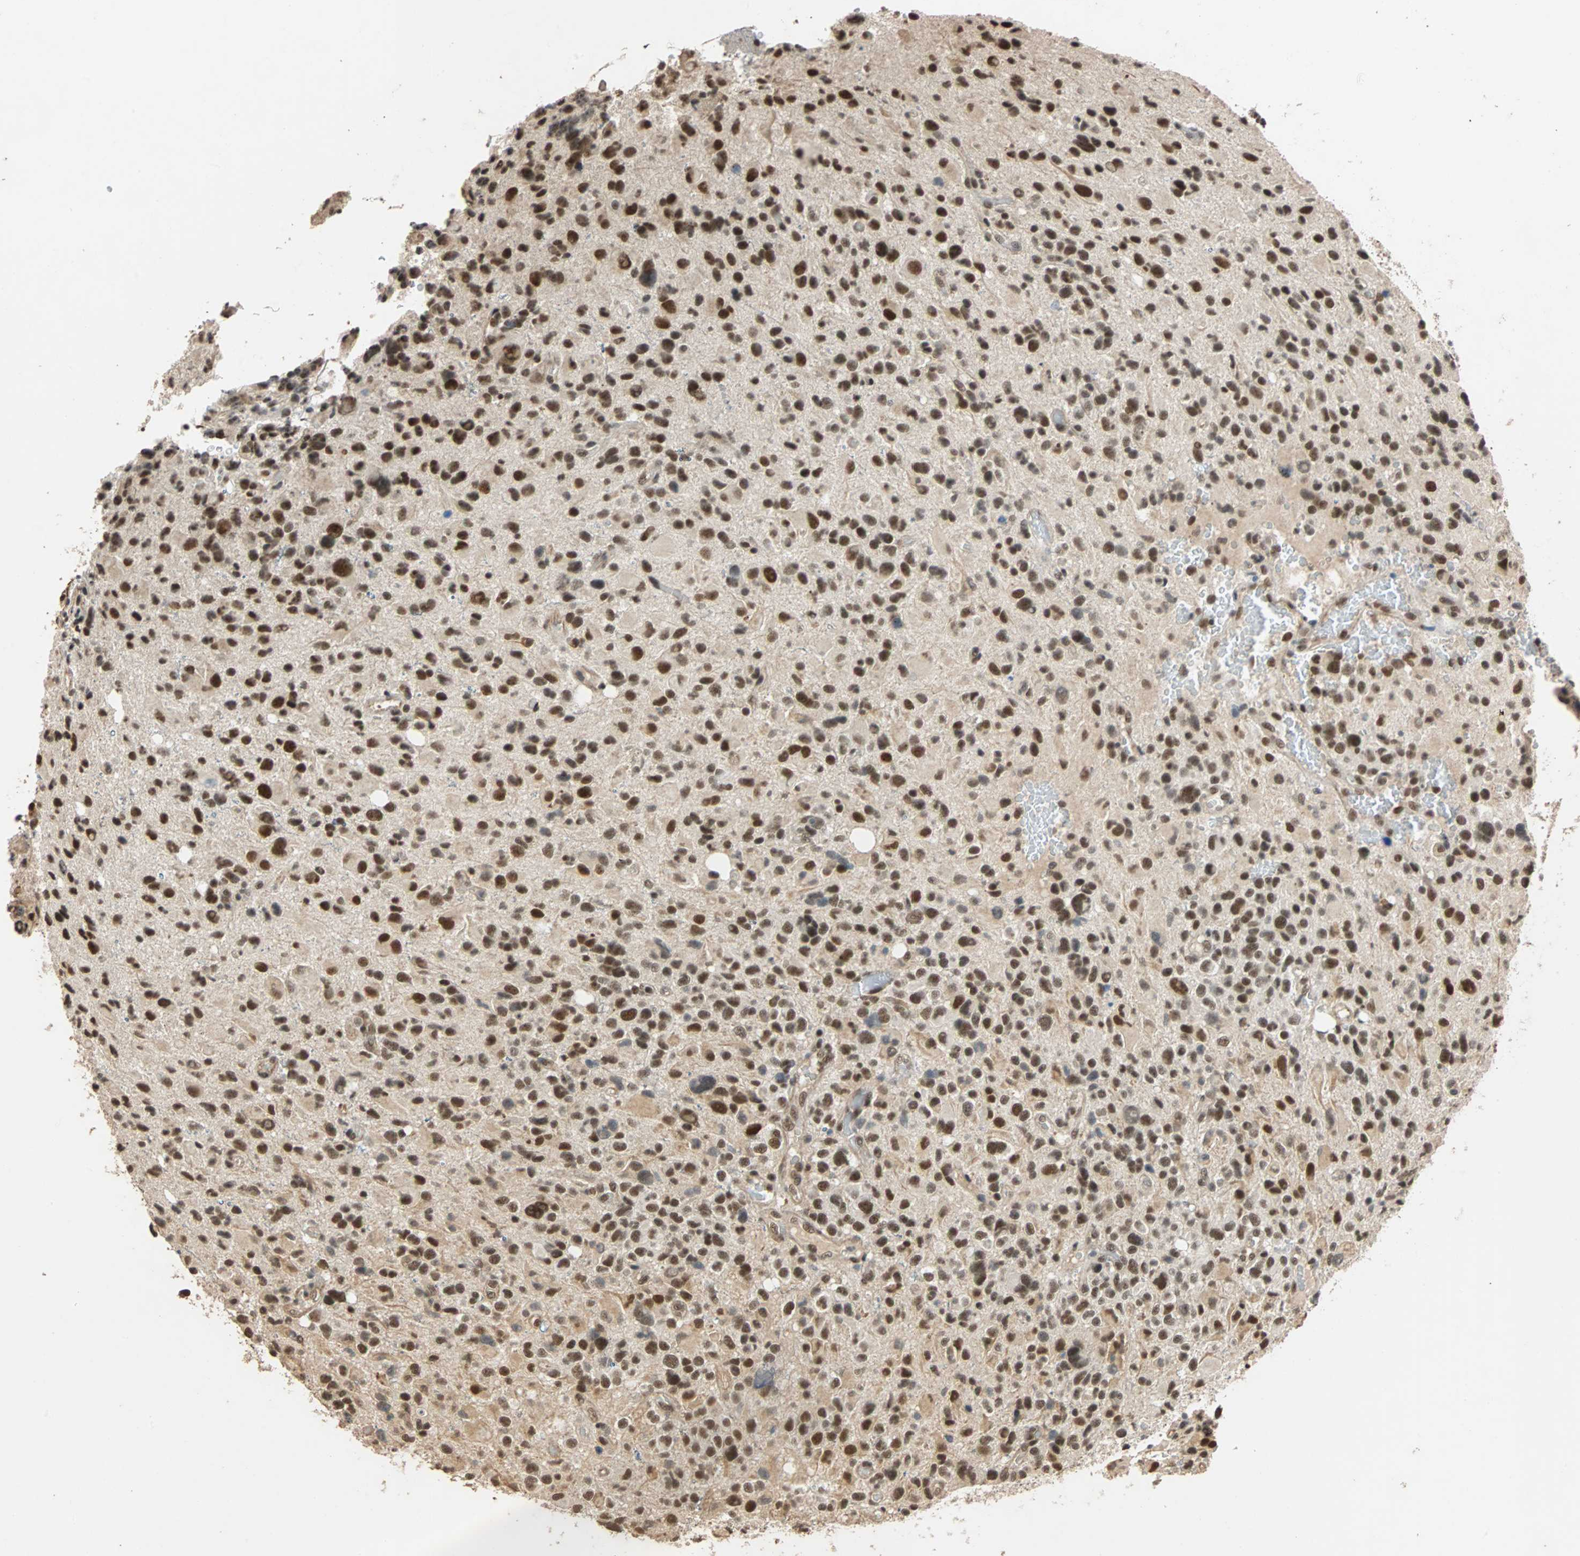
{"staining": {"intensity": "strong", "quantity": ">75%", "location": "nuclear"}, "tissue": "glioma", "cell_type": "Tumor cells", "image_type": "cancer", "snomed": [{"axis": "morphology", "description": "Glioma, malignant, High grade"}, {"axis": "topography", "description": "Brain"}], "caption": "A histopathology image of glioma stained for a protein reveals strong nuclear brown staining in tumor cells.", "gene": "CDC5L", "patient": {"sex": "male", "age": 48}}